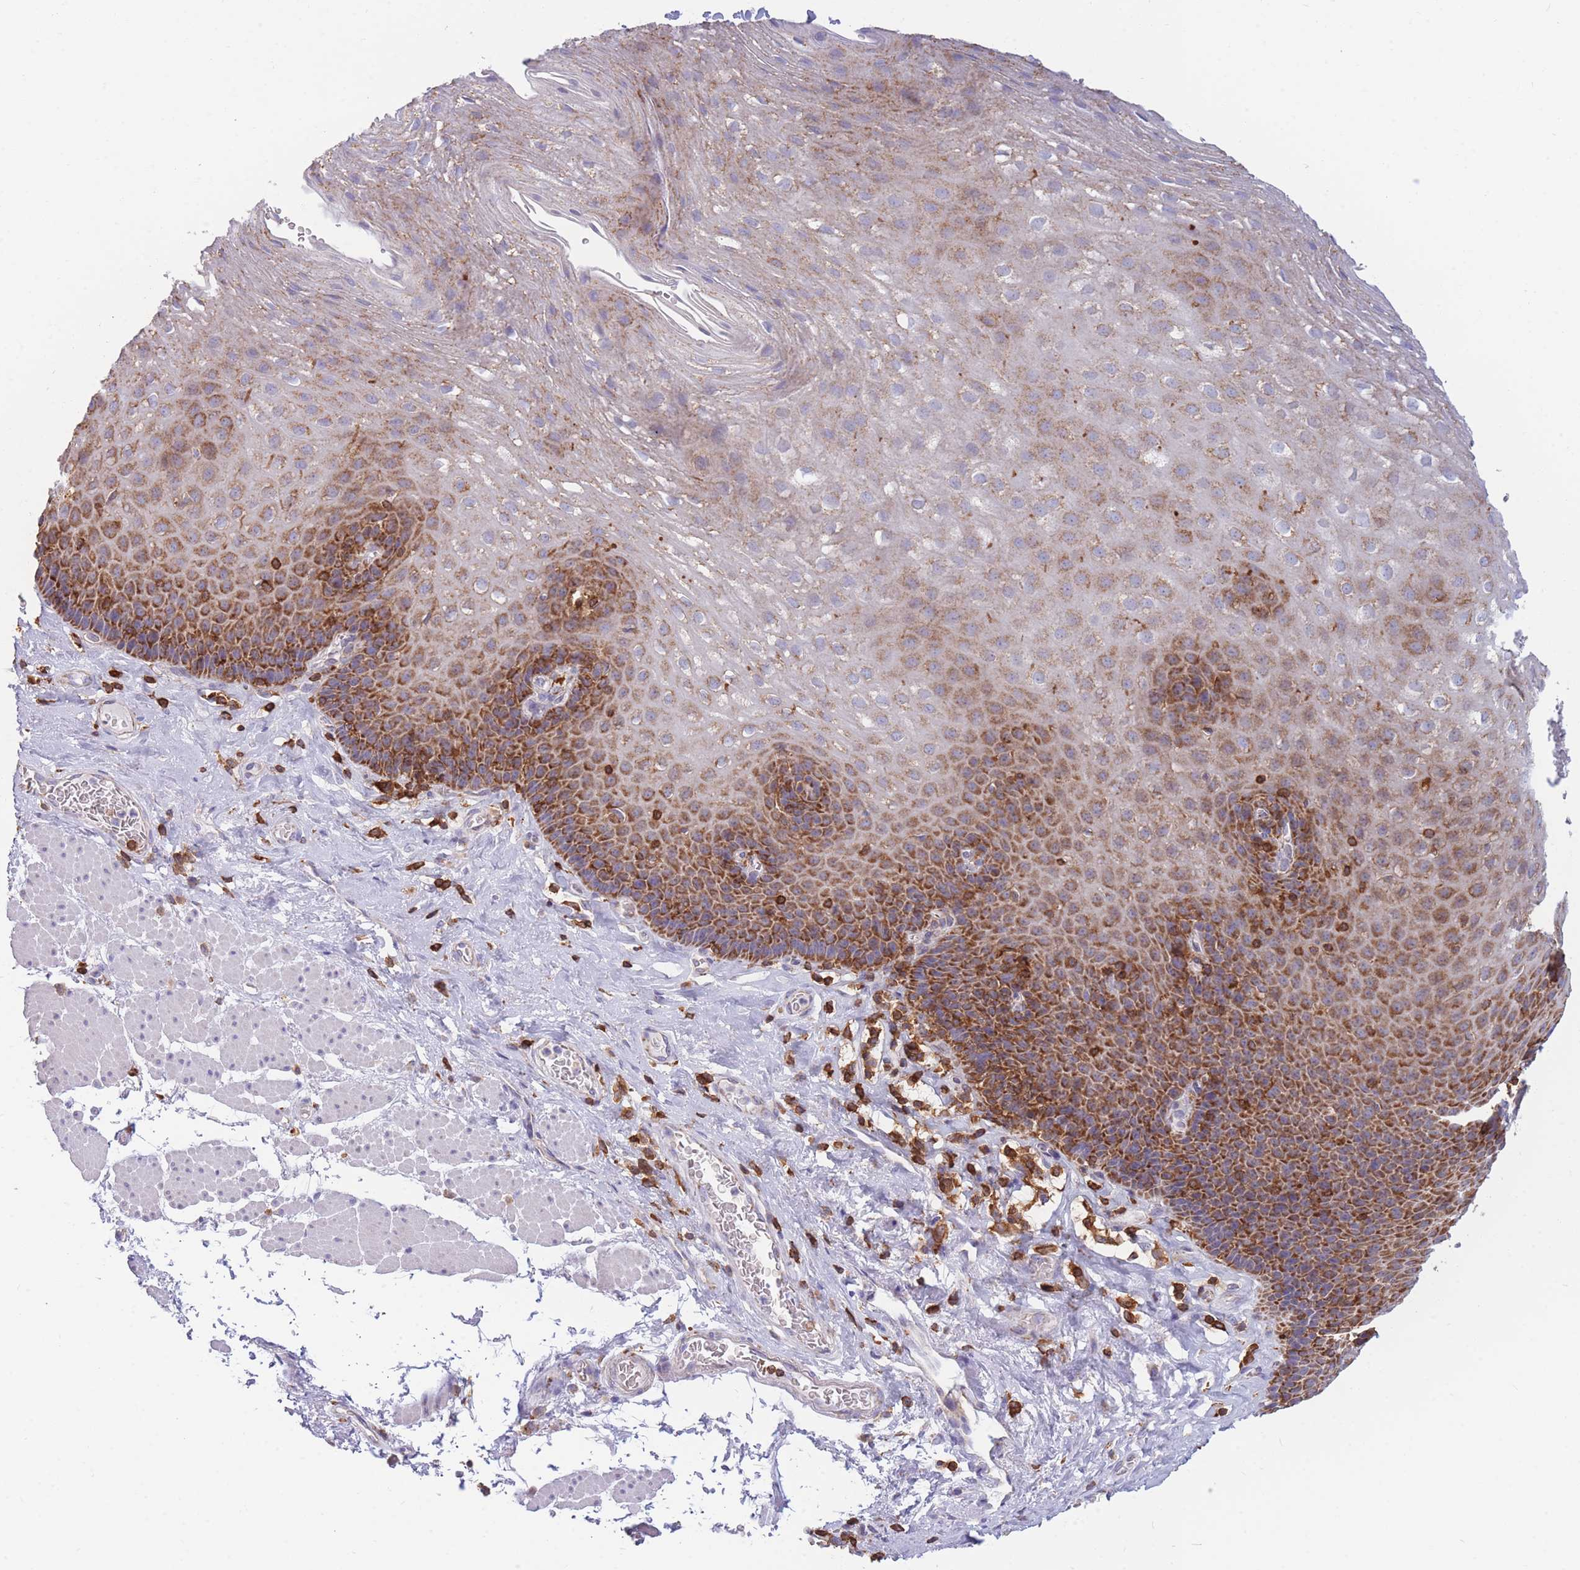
{"staining": {"intensity": "strong", "quantity": "25%-75%", "location": "cytoplasmic/membranous"}, "tissue": "esophagus", "cell_type": "Squamous epithelial cells", "image_type": "normal", "snomed": [{"axis": "morphology", "description": "Normal tissue, NOS"}, {"axis": "topography", "description": "Esophagus"}], "caption": "Immunohistochemistry (IHC) (DAB (3,3'-diaminobenzidine)) staining of unremarkable esophagus exhibits strong cytoplasmic/membranous protein staining in approximately 25%-75% of squamous epithelial cells. (DAB IHC with brightfield microscopy, high magnification).", "gene": "MRPL54", "patient": {"sex": "female", "age": 66}}